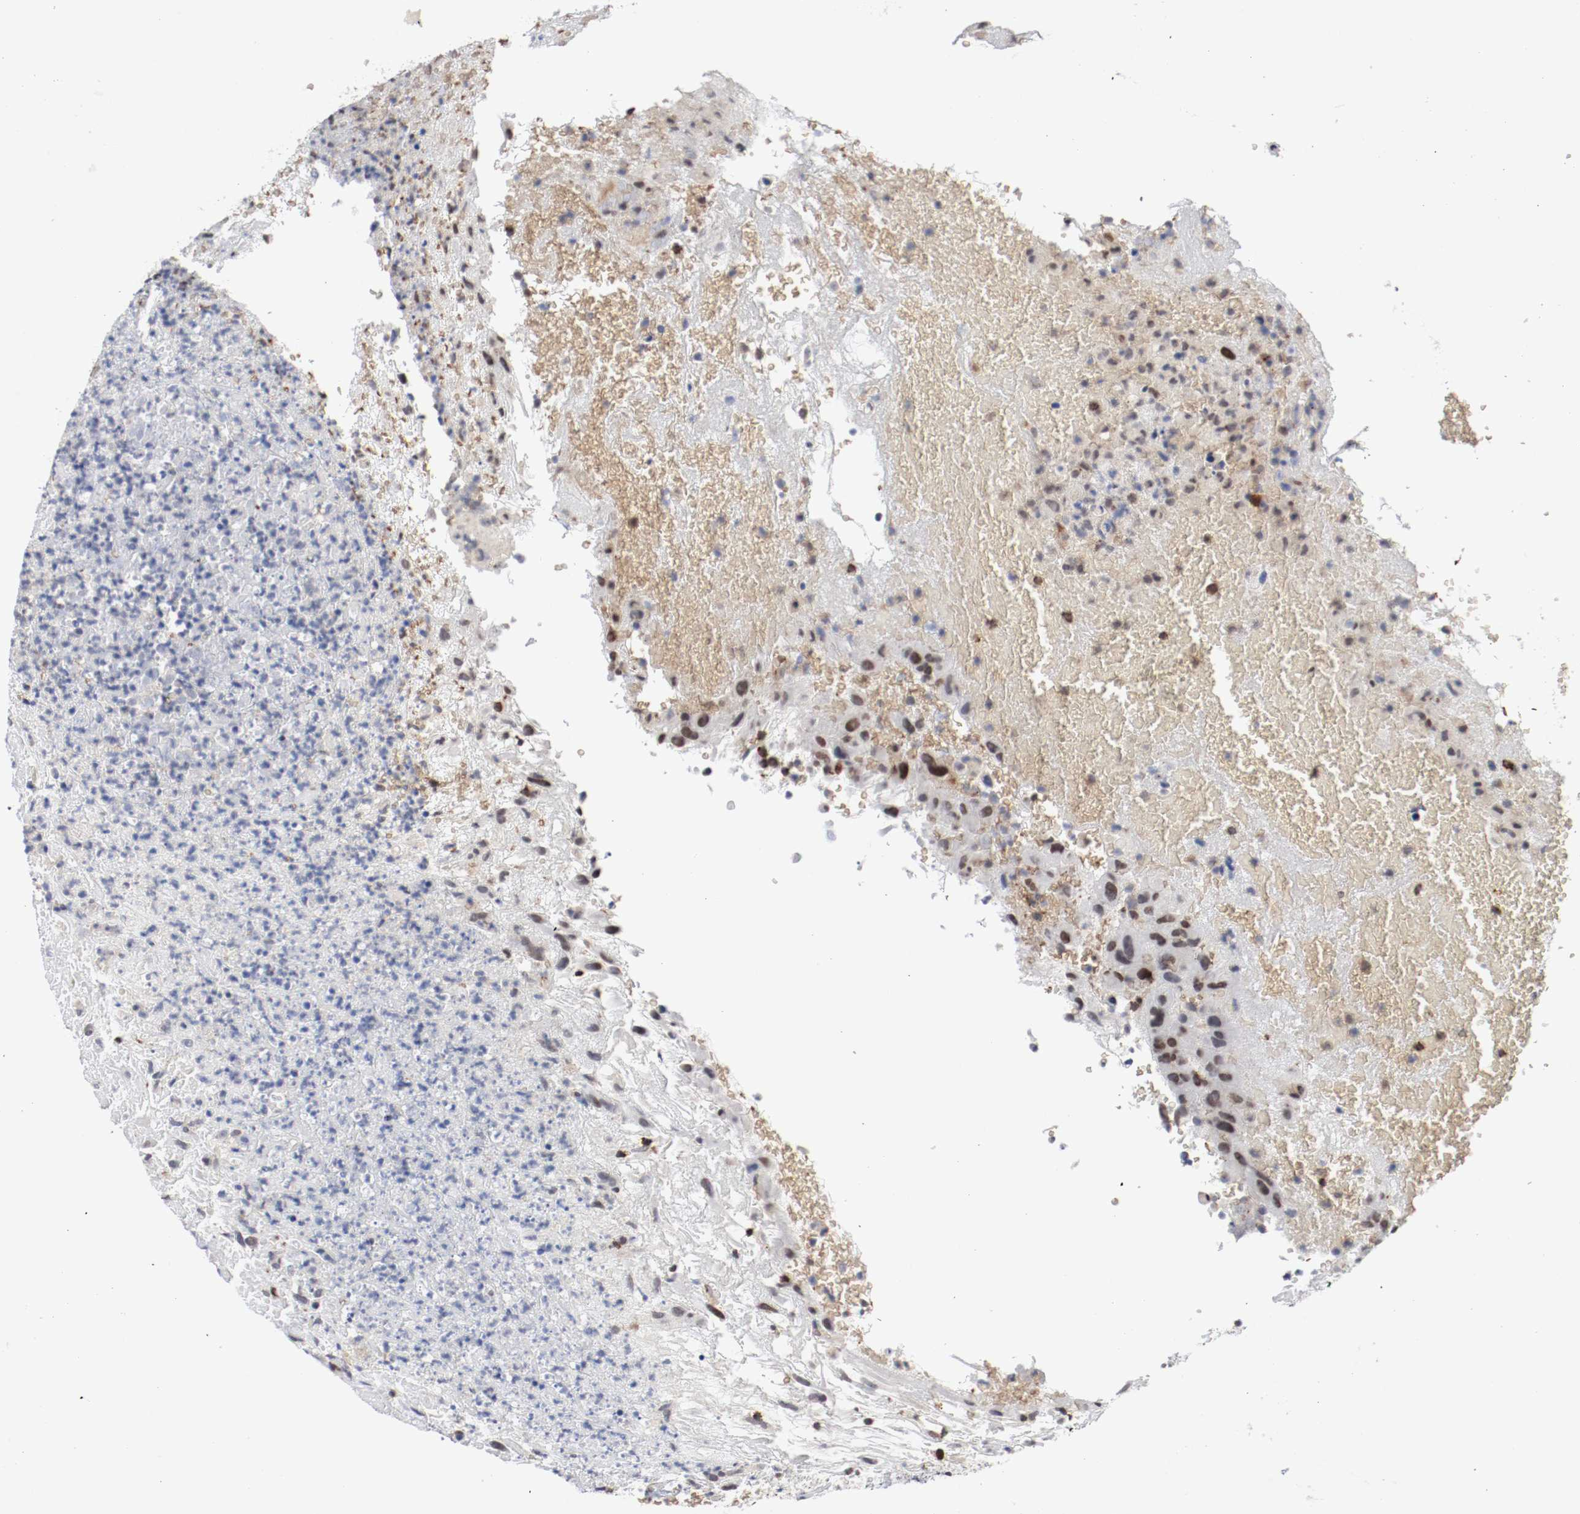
{"staining": {"intensity": "moderate", "quantity": "25%-75%", "location": "nuclear"}, "tissue": "urothelial cancer", "cell_type": "Tumor cells", "image_type": "cancer", "snomed": [{"axis": "morphology", "description": "Urothelial carcinoma, High grade"}, {"axis": "topography", "description": "Urinary bladder"}], "caption": "Immunohistochemical staining of urothelial cancer shows medium levels of moderate nuclear staining in approximately 25%-75% of tumor cells. The protein is stained brown, and the nuclei are stained in blue (DAB (3,3'-diaminobenzidine) IHC with brightfield microscopy, high magnification).", "gene": "JUND", "patient": {"sex": "male", "age": 66}}